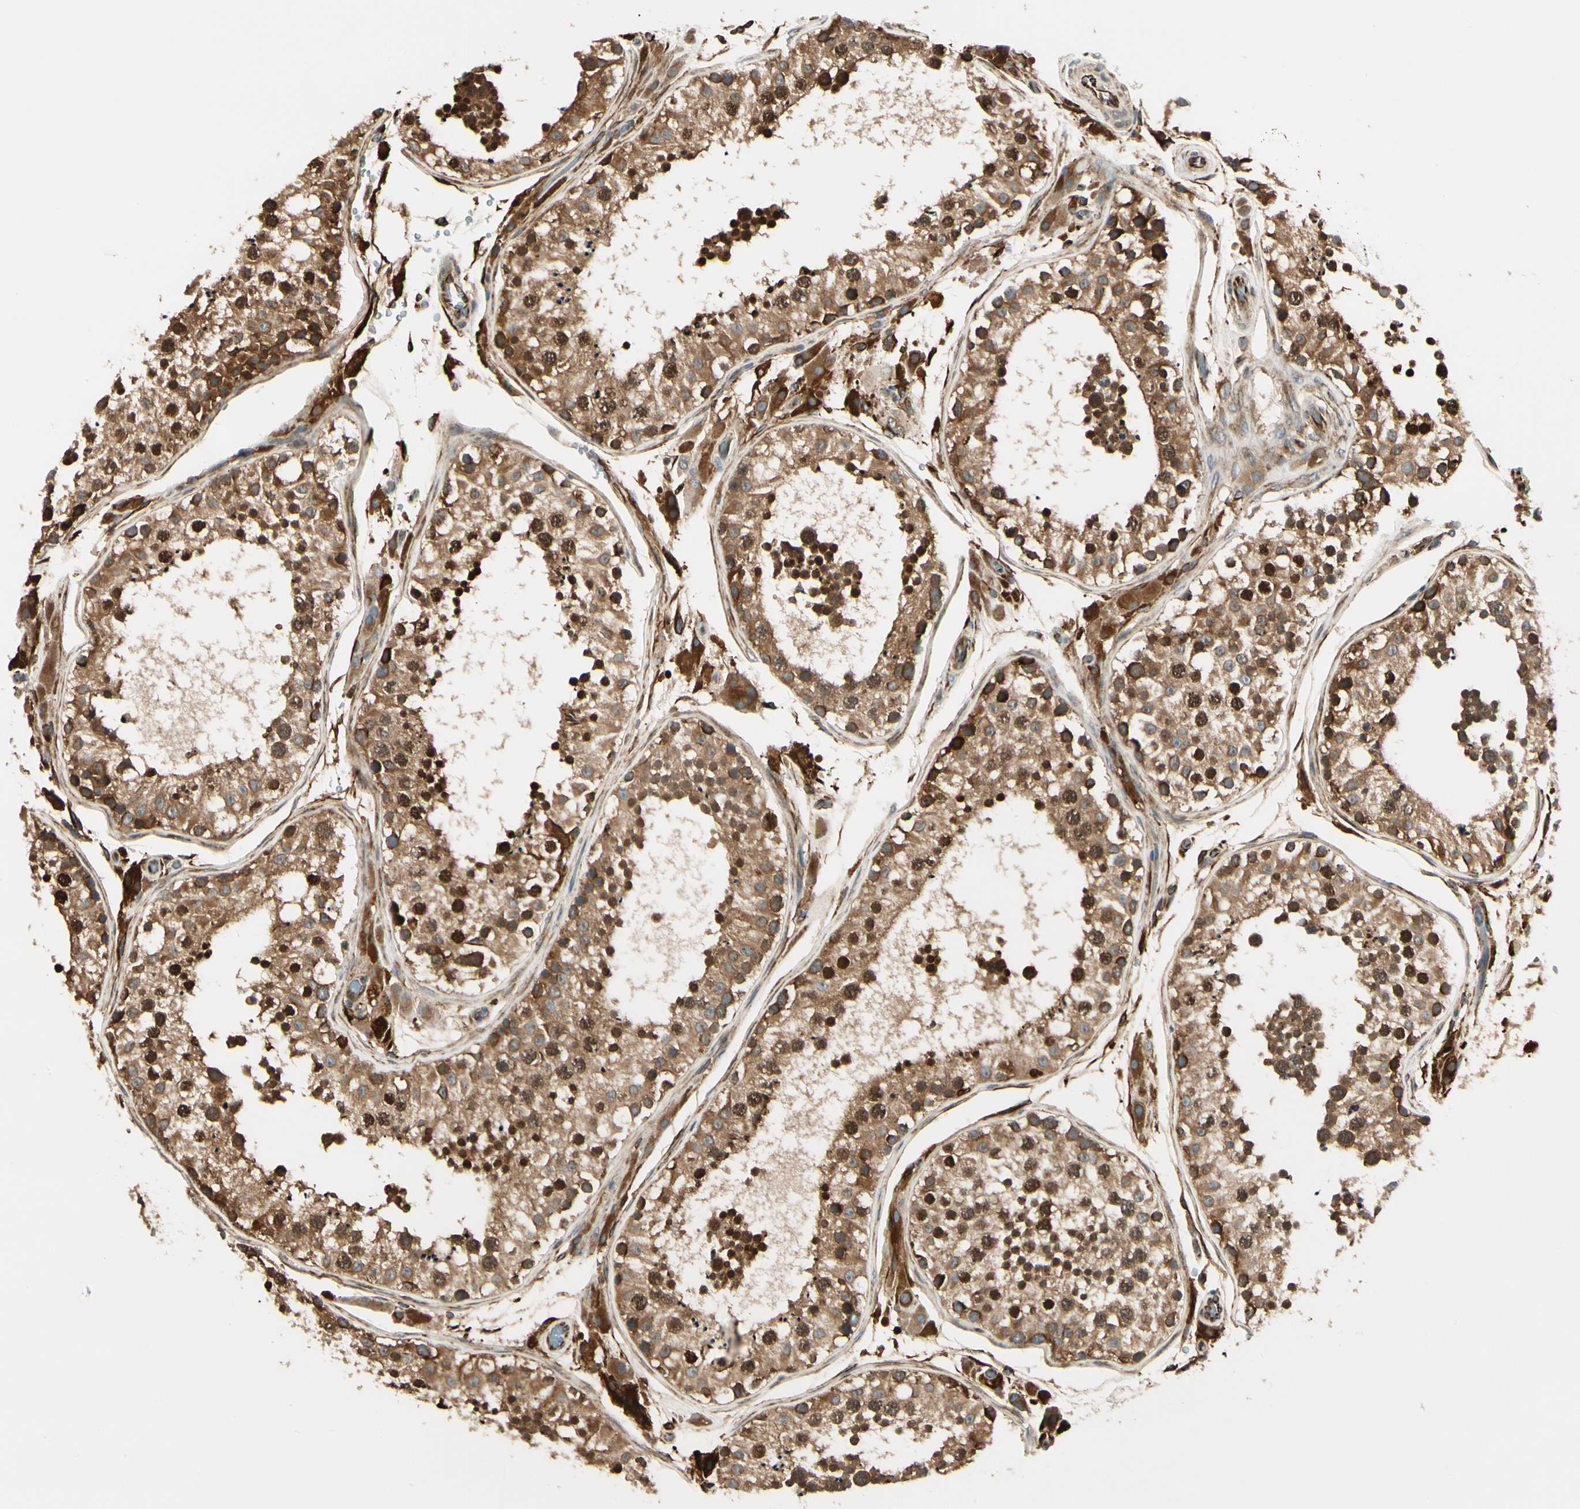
{"staining": {"intensity": "strong", "quantity": ">75%", "location": "cytoplasmic/membranous,nuclear"}, "tissue": "testis", "cell_type": "Cells in seminiferous ducts", "image_type": "normal", "snomed": [{"axis": "morphology", "description": "Normal tissue, NOS"}, {"axis": "topography", "description": "Testis"}, {"axis": "topography", "description": "Epididymis"}], "caption": "This histopathology image exhibits IHC staining of unremarkable human testis, with high strong cytoplasmic/membranous,nuclear expression in approximately >75% of cells in seminiferous ducts.", "gene": "FTH1", "patient": {"sex": "male", "age": 26}}